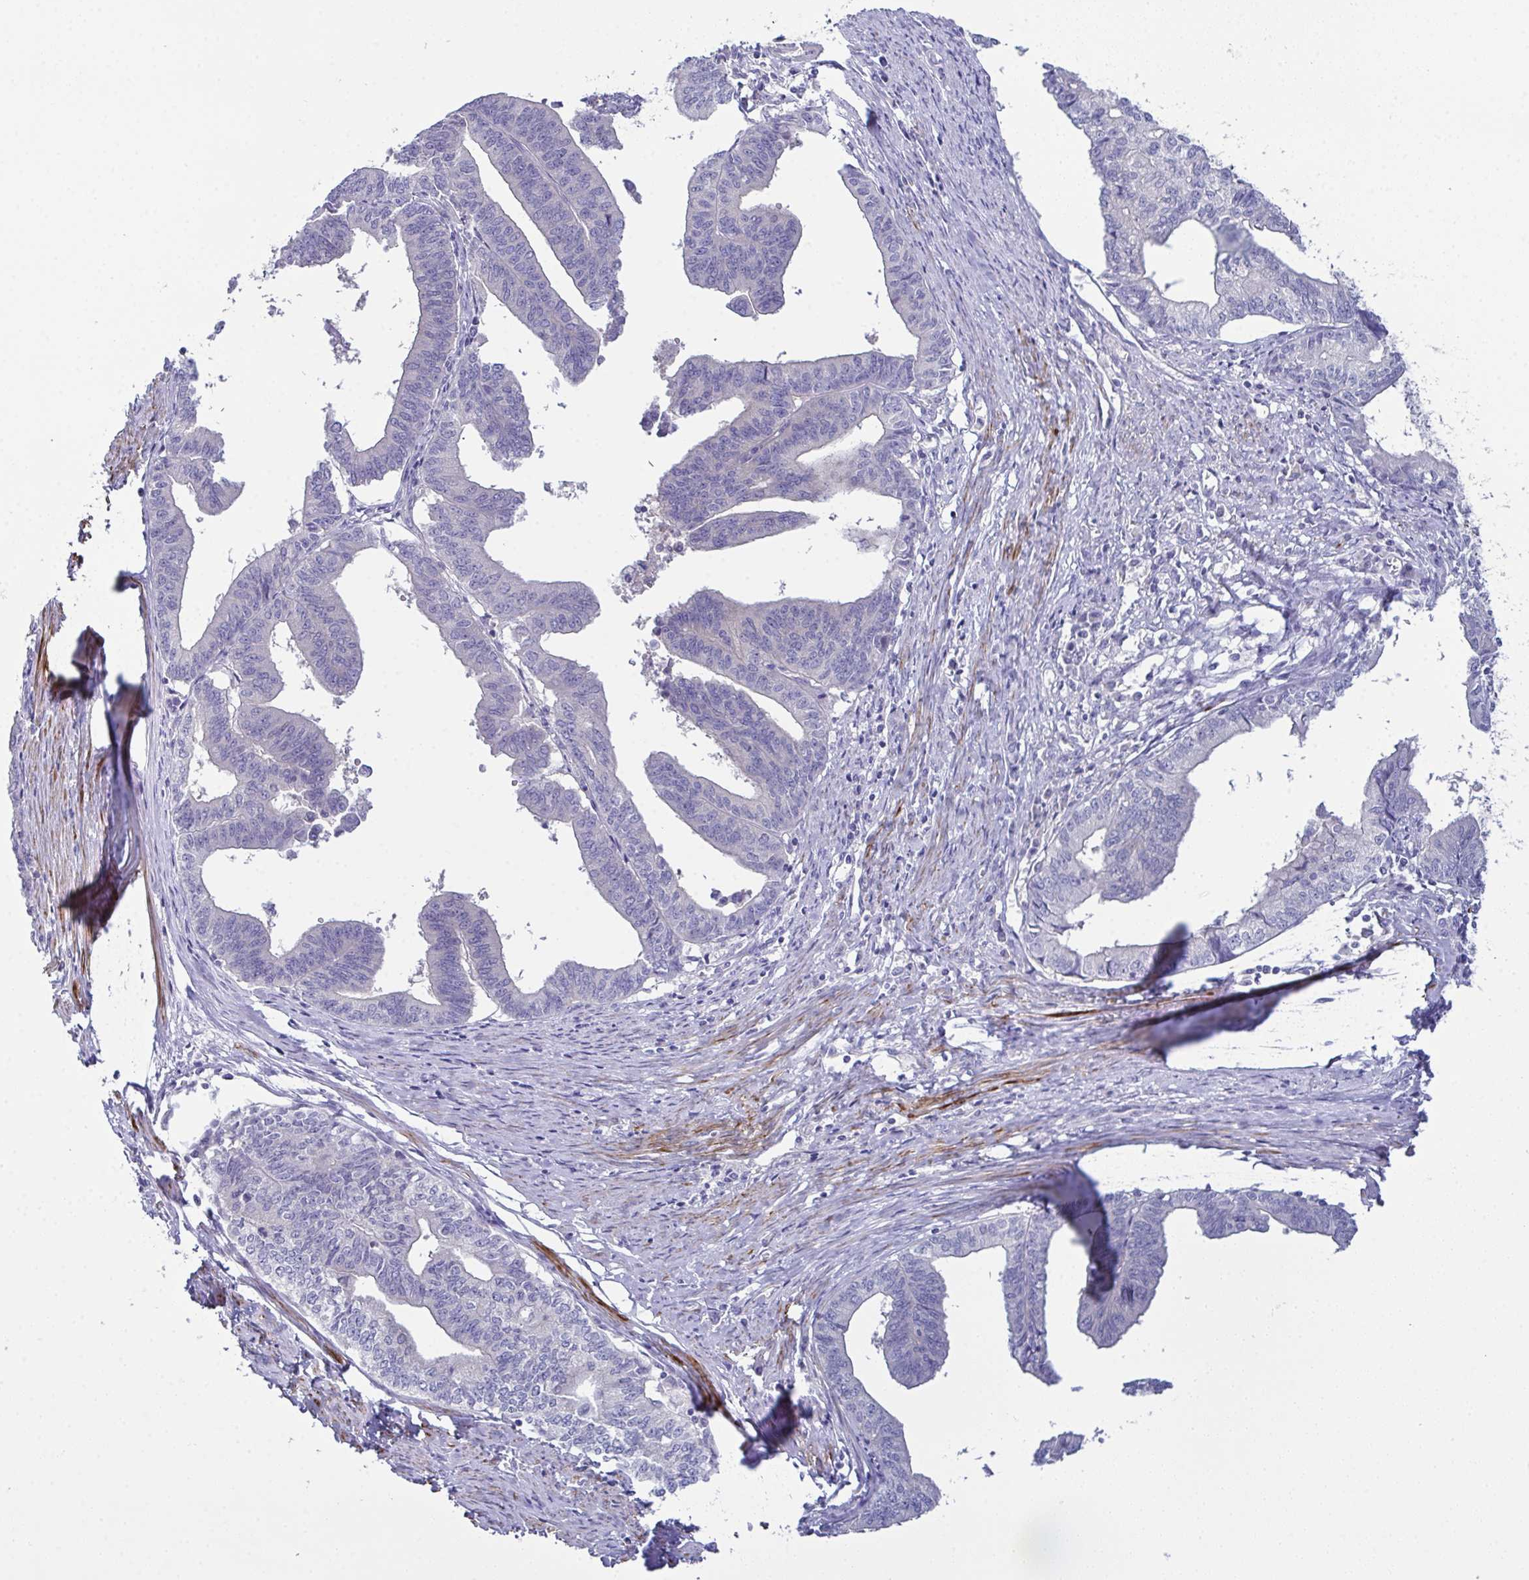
{"staining": {"intensity": "negative", "quantity": "none", "location": "none"}, "tissue": "endometrial cancer", "cell_type": "Tumor cells", "image_type": "cancer", "snomed": [{"axis": "morphology", "description": "Adenocarcinoma, NOS"}, {"axis": "topography", "description": "Endometrium"}], "caption": "Immunohistochemical staining of human endometrial adenocarcinoma exhibits no significant staining in tumor cells.", "gene": "CFAP97D1", "patient": {"sex": "female", "age": 65}}